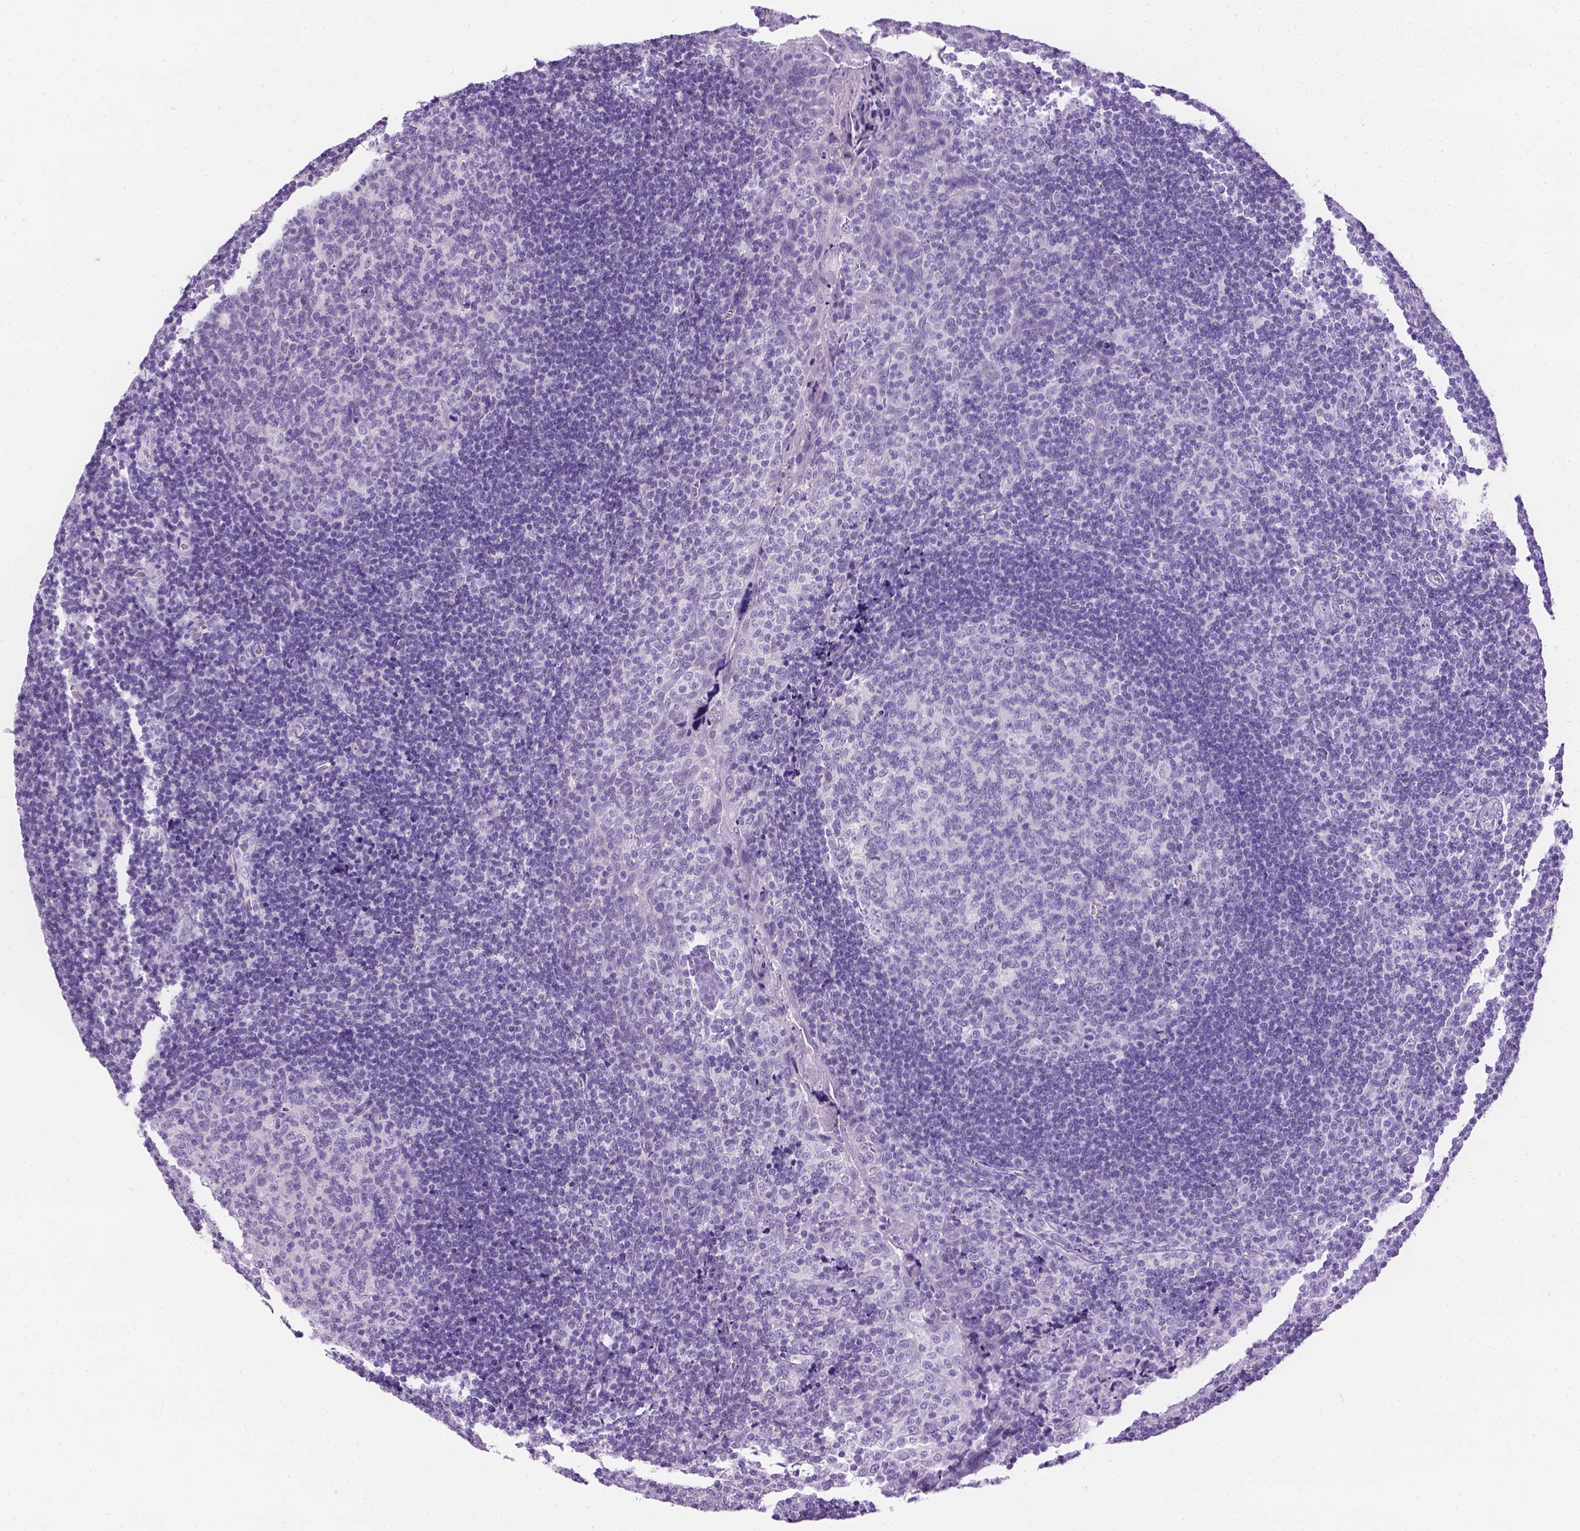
{"staining": {"intensity": "negative", "quantity": "none", "location": "none"}, "tissue": "tonsil", "cell_type": "Germinal center cells", "image_type": "normal", "snomed": [{"axis": "morphology", "description": "Normal tissue, NOS"}, {"axis": "morphology", "description": "Inflammation, NOS"}, {"axis": "topography", "description": "Tonsil"}], "caption": "The micrograph exhibits no significant expression in germinal center cells of tonsil.", "gene": "TMEM38A", "patient": {"sex": "female", "age": 31}}